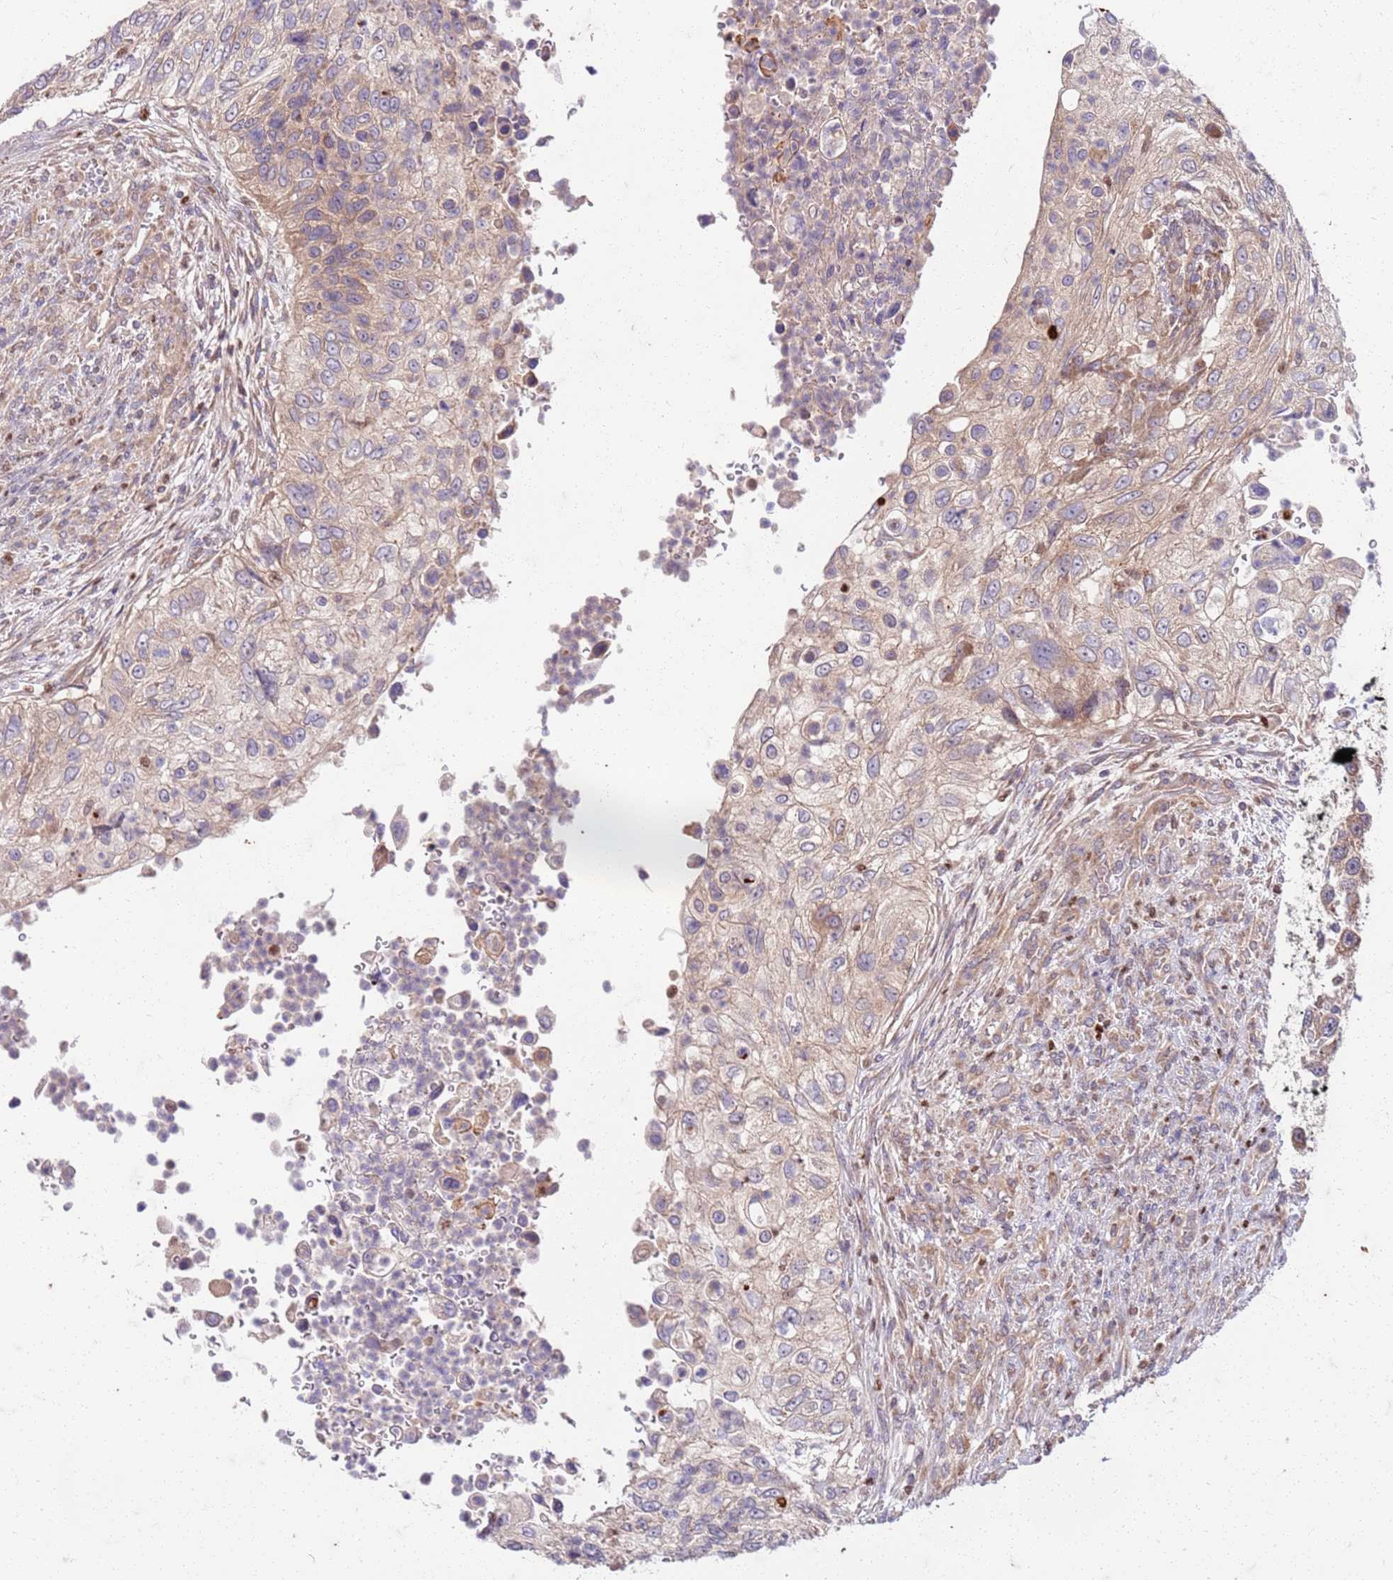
{"staining": {"intensity": "weak", "quantity": "<25%", "location": "cytoplasmic/membranous"}, "tissue": "urothelial cancer", "cell_type": "Tumor cells", "image_type": "cancer", "snomed": [{"axis": "morphology", "description": "Urothelial carcinoma, High grade"}, {"axis": "topography", "description": "Urinary bladder"}], "caption": "An image of urothelial cancer stained for a protein reveals no brown staining in tumor cells.", "gene": "OSBP", "patient": {"sex": "female", "age": 60}}